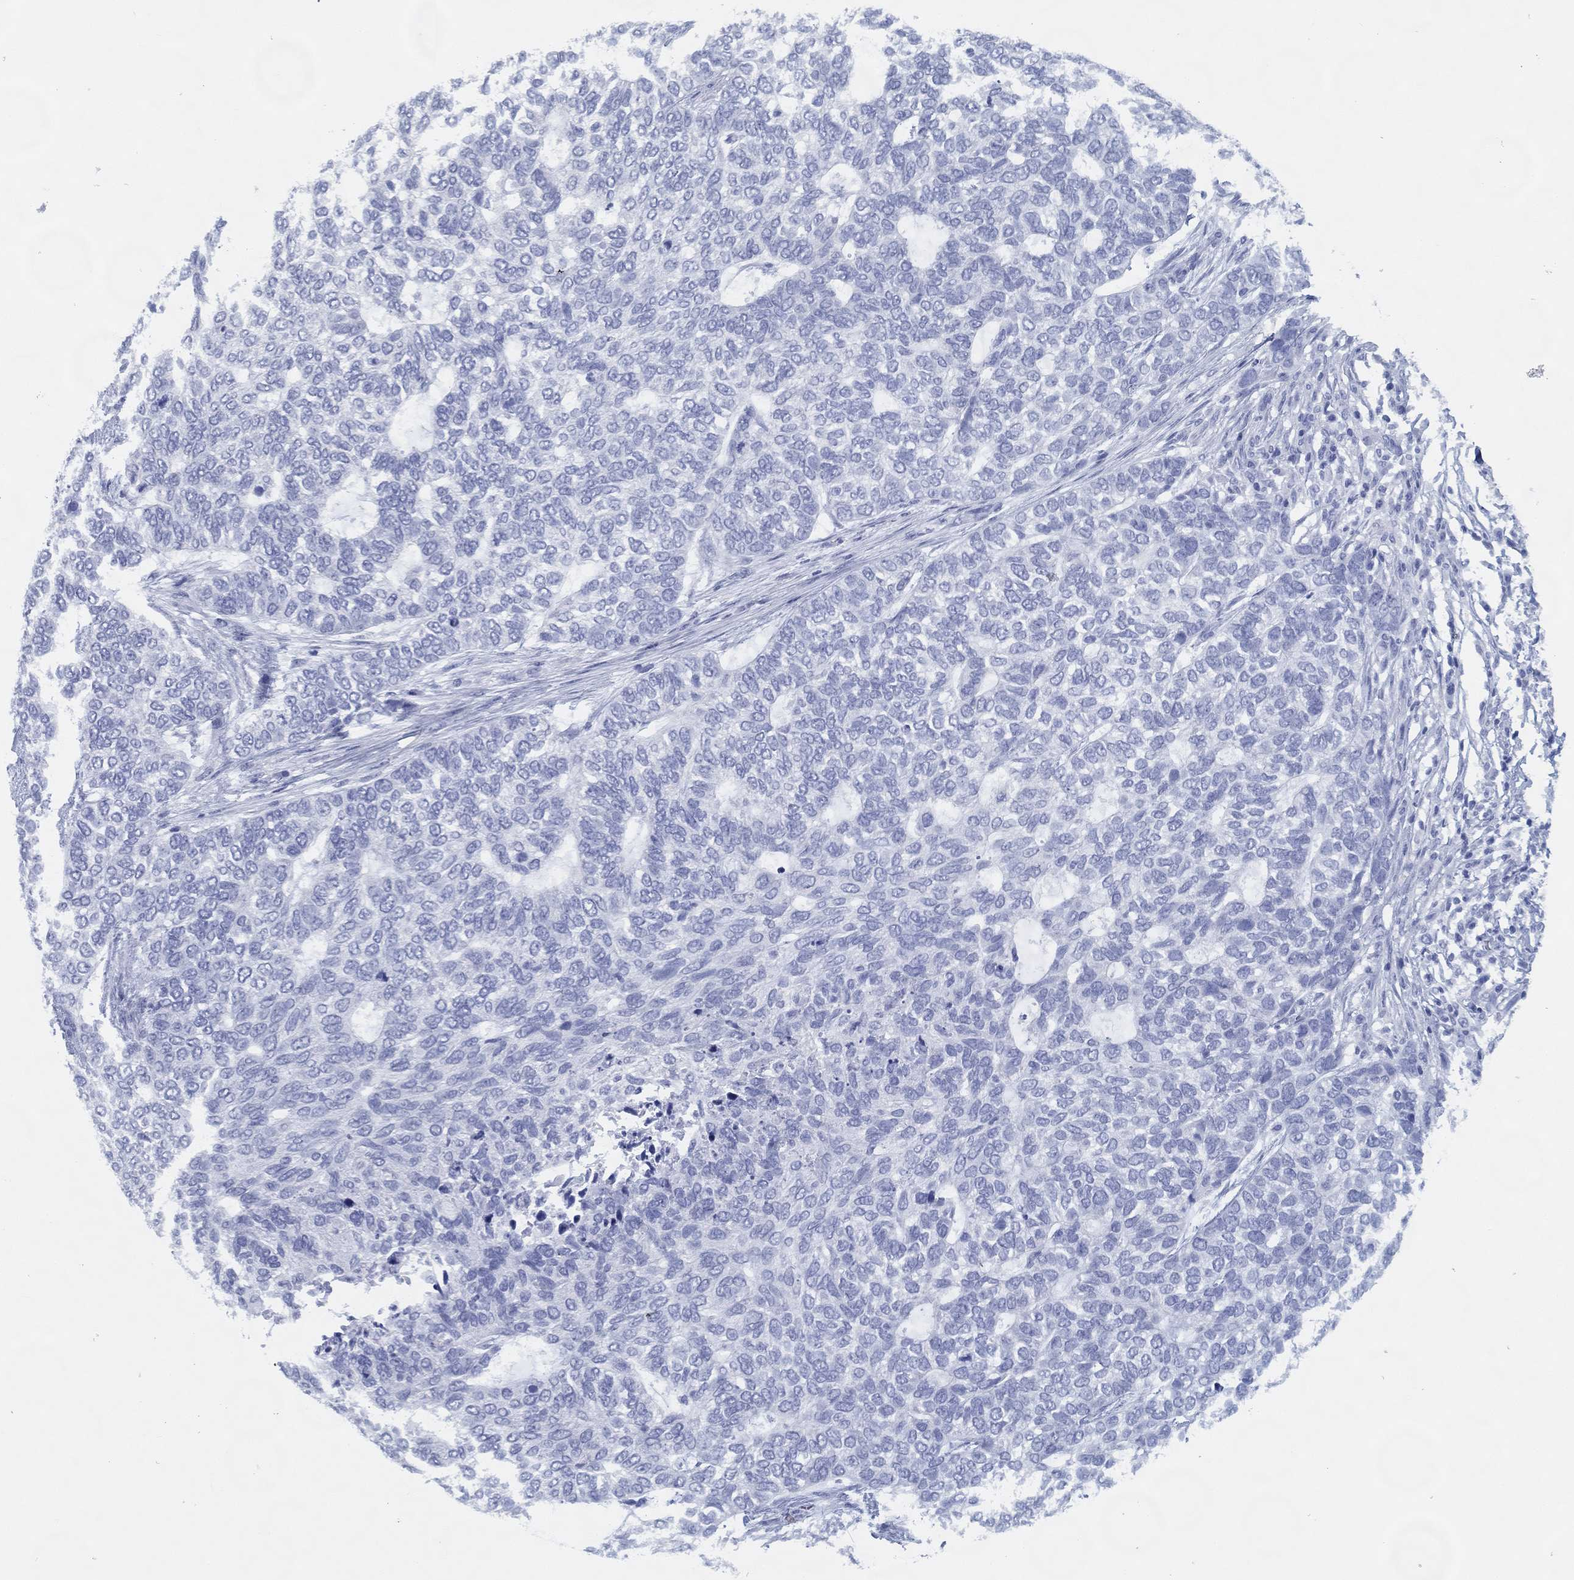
{"staining": {"intensity": "negative", "quantity": "none", "location": "none"}, "tissue": "skin cancer", "cell_type": "Tumor cells", "image_type": "cancer", "snomed": [{"axis": "morphology", "description": "Basal cell carcinoma"}, {"axis": "topography", "description": "Skin"}], "caption": "The histopathology image demonstrates no staining of tumor cells in basal cell carcinoma (skin). Brightfield microscopy of immunohistochemistry (IHC) stained with DAB (brown) and hematoxylin (blue), captured at high magnification.", "gene": "TMEM252", "patient": {"sex": "female", "age": 65}}